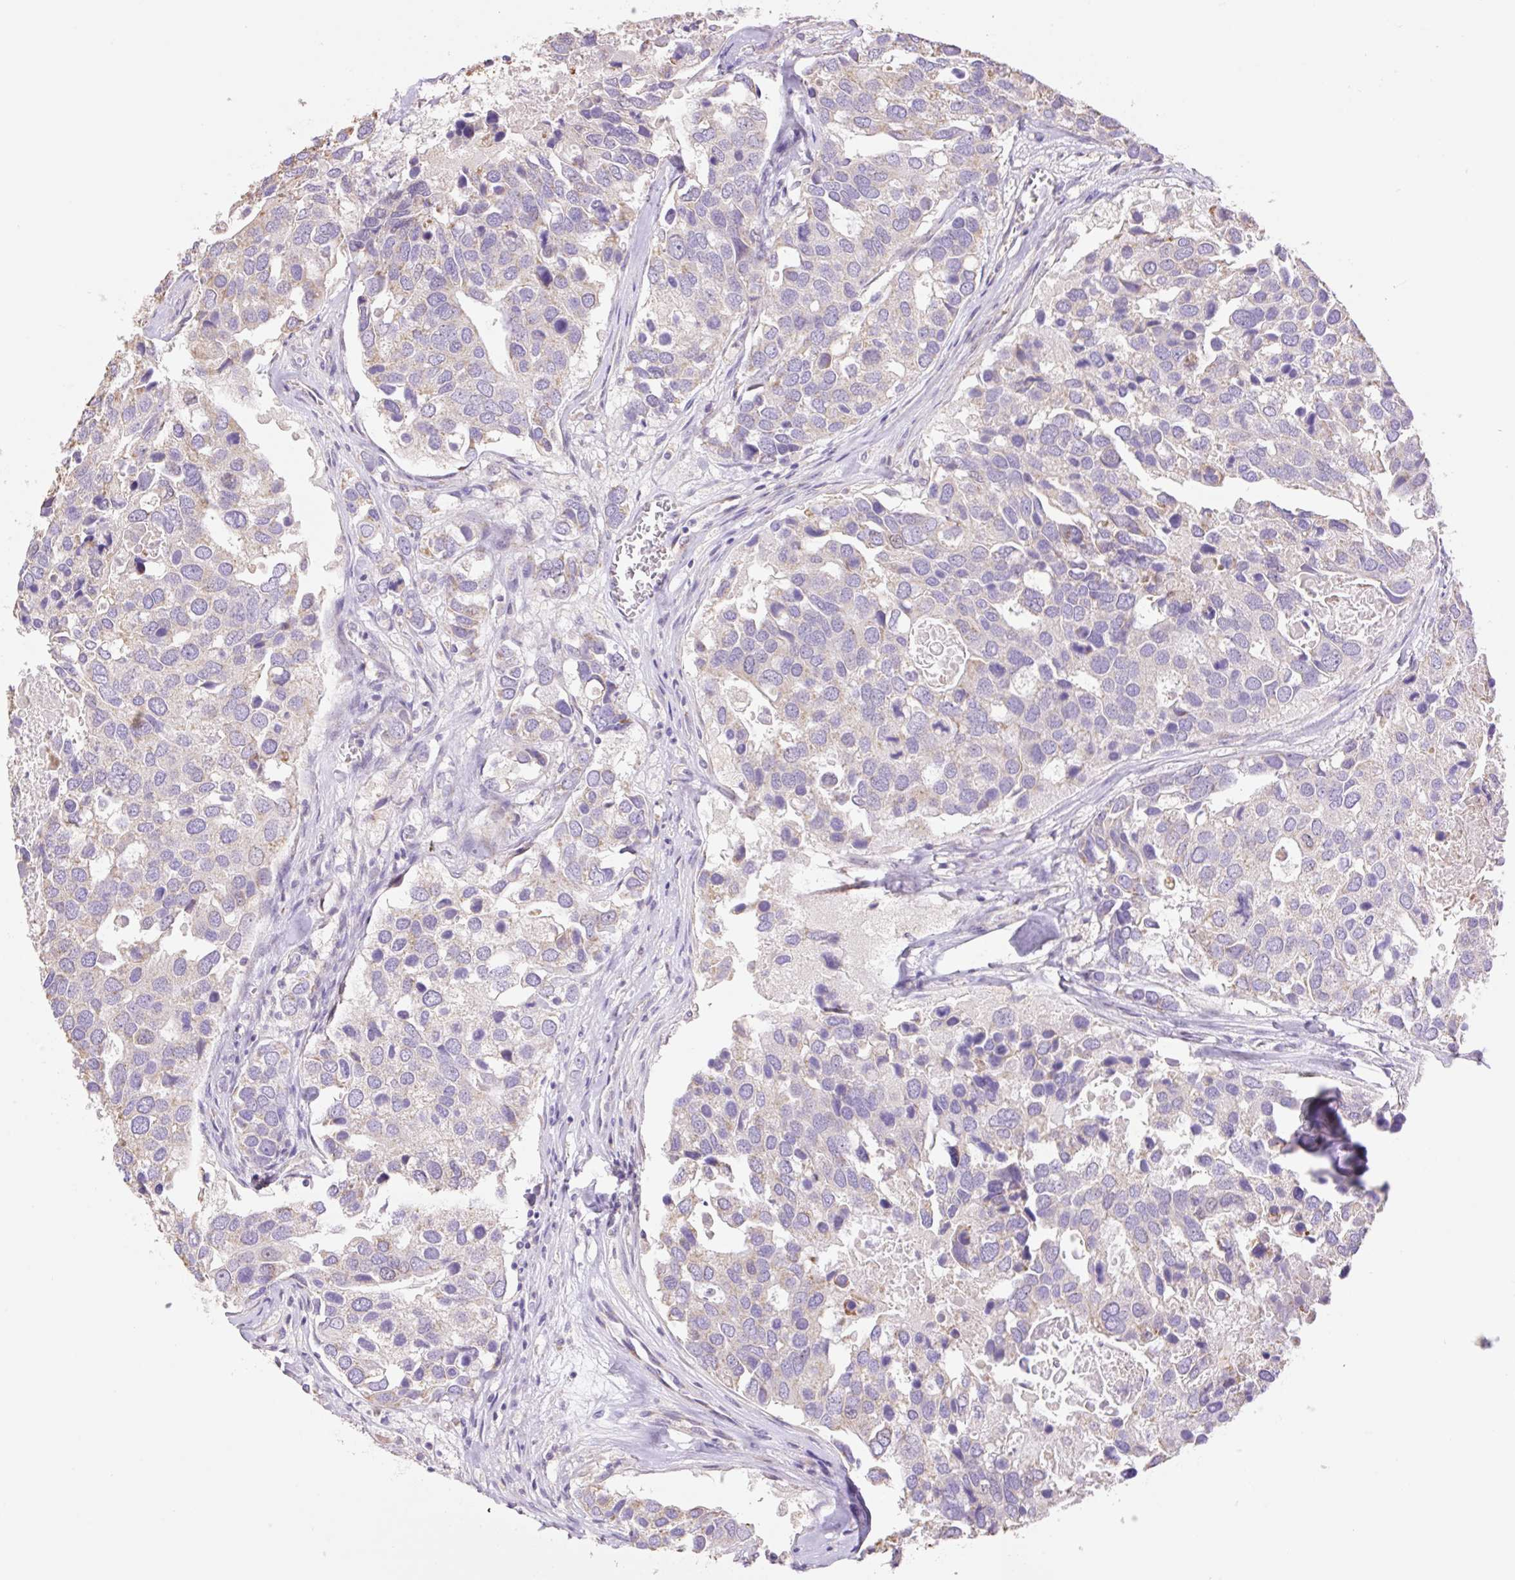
{"staining": {"intensity": "negative", "quantity": "none", "location": "none"}, "tissue": "breast cancer", "cell_type": "Tumor cells", "image_type": "cancer", "snomed": [{"axis": "morphology", "description": "Duct carcinoma"}, {"axis": "topography", "description": "Breast"}], "caption": "This is a image of immunohistochemistry staining of breast cancer (intraductal carcinoma), which shows no expression in tumor cells.", "gene": "COPZ2", "patient": {"sex": "female", "age": 83}}